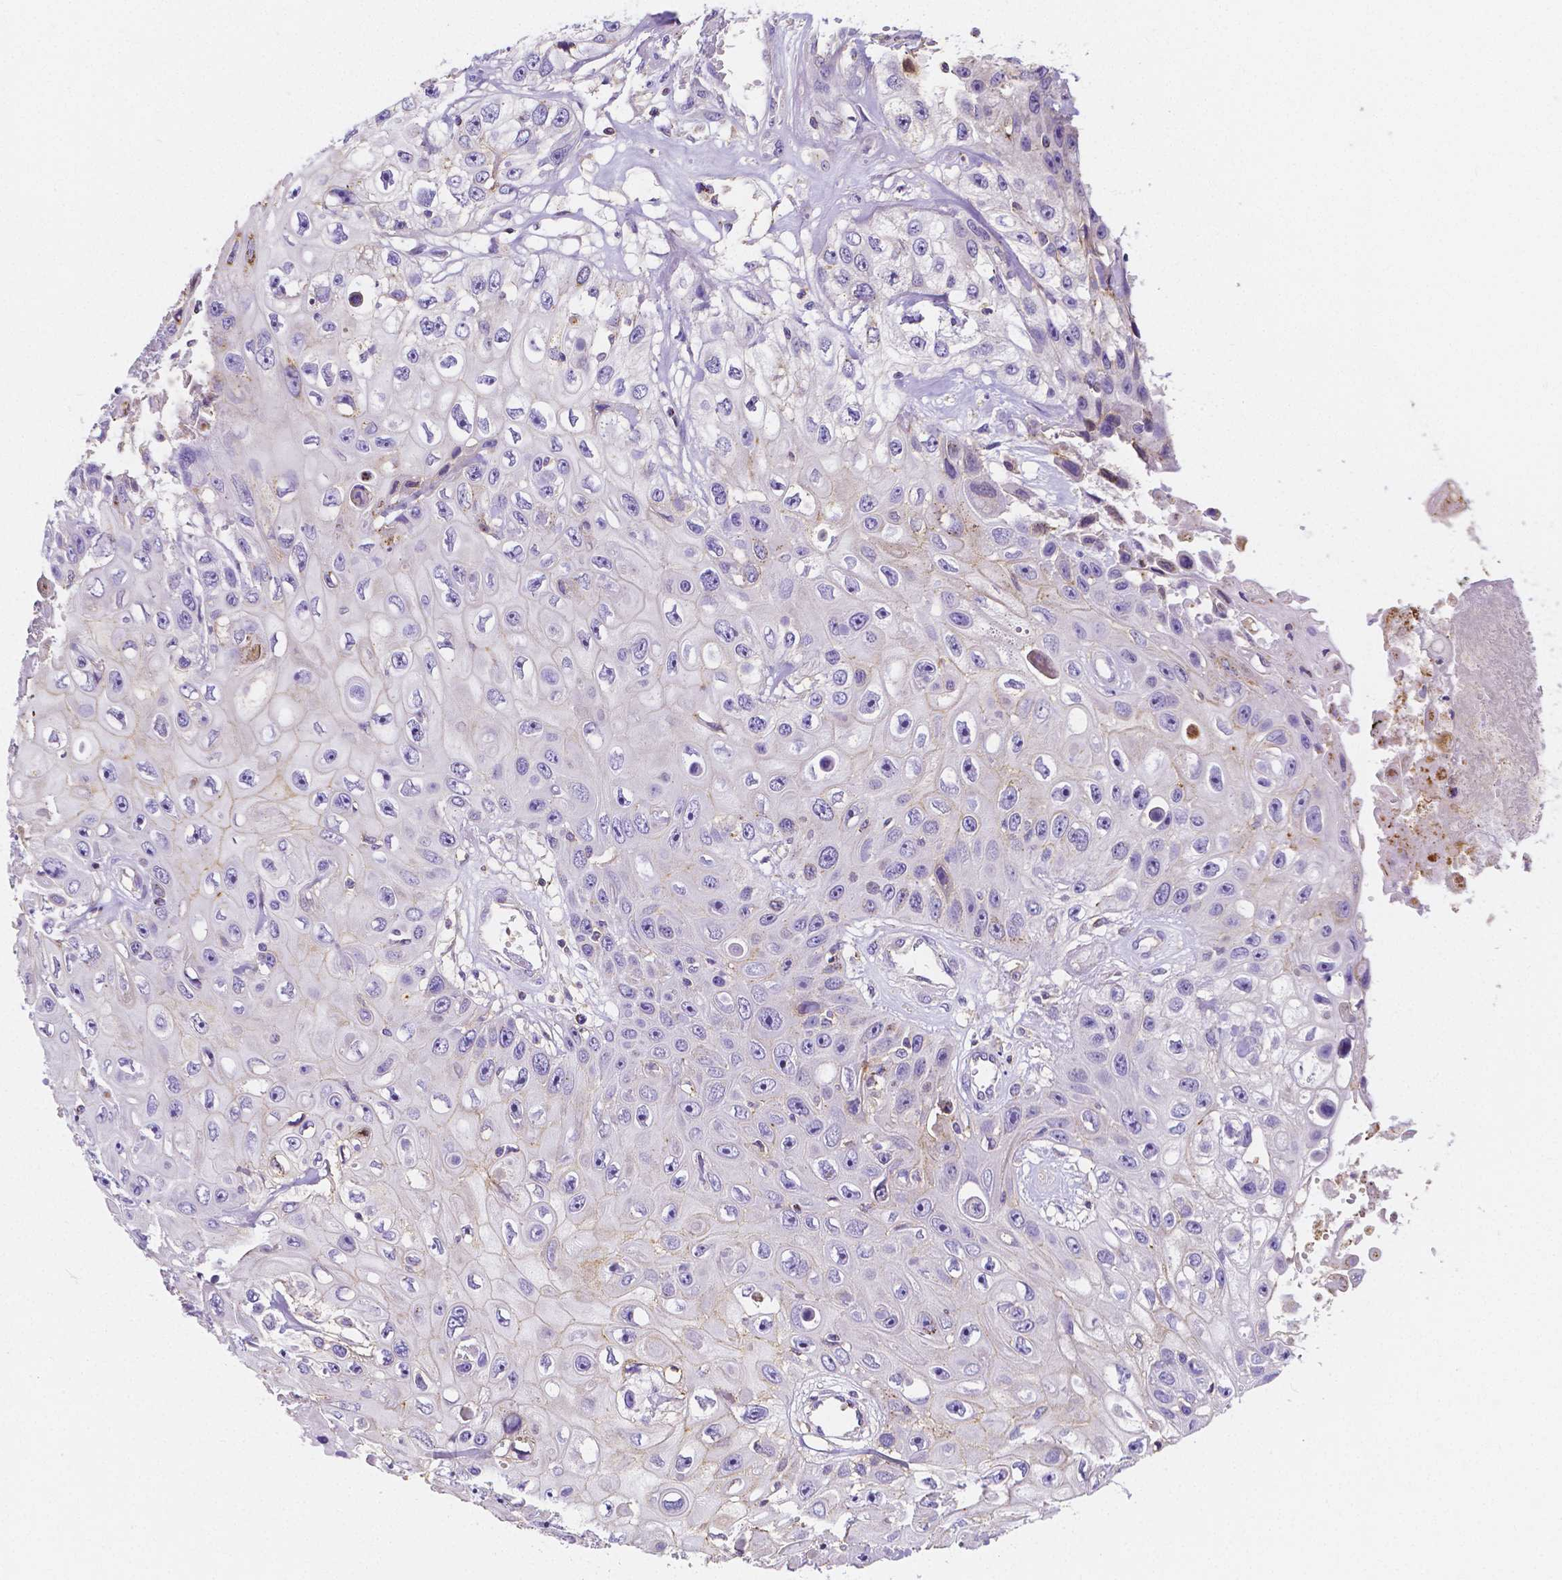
{"staining": {"intensity": "weak", "quantity": "<25%", "location": "cytoplasmic/membranous"}, "tissue": "skin cancer", "cell_type": "Tumor cells", "image_type": "cancer", "snomed": [{"axis": "morphology", "description": "Squamous cell carcinoma, NOS"}, {"axis": "topography", "description": "Skin"}], "caption": "Tumor cells show no significant expression in skin squamous cell carcinoma.", "gene": "GABRD", "patient": {"sex": "male", "age": 82}}